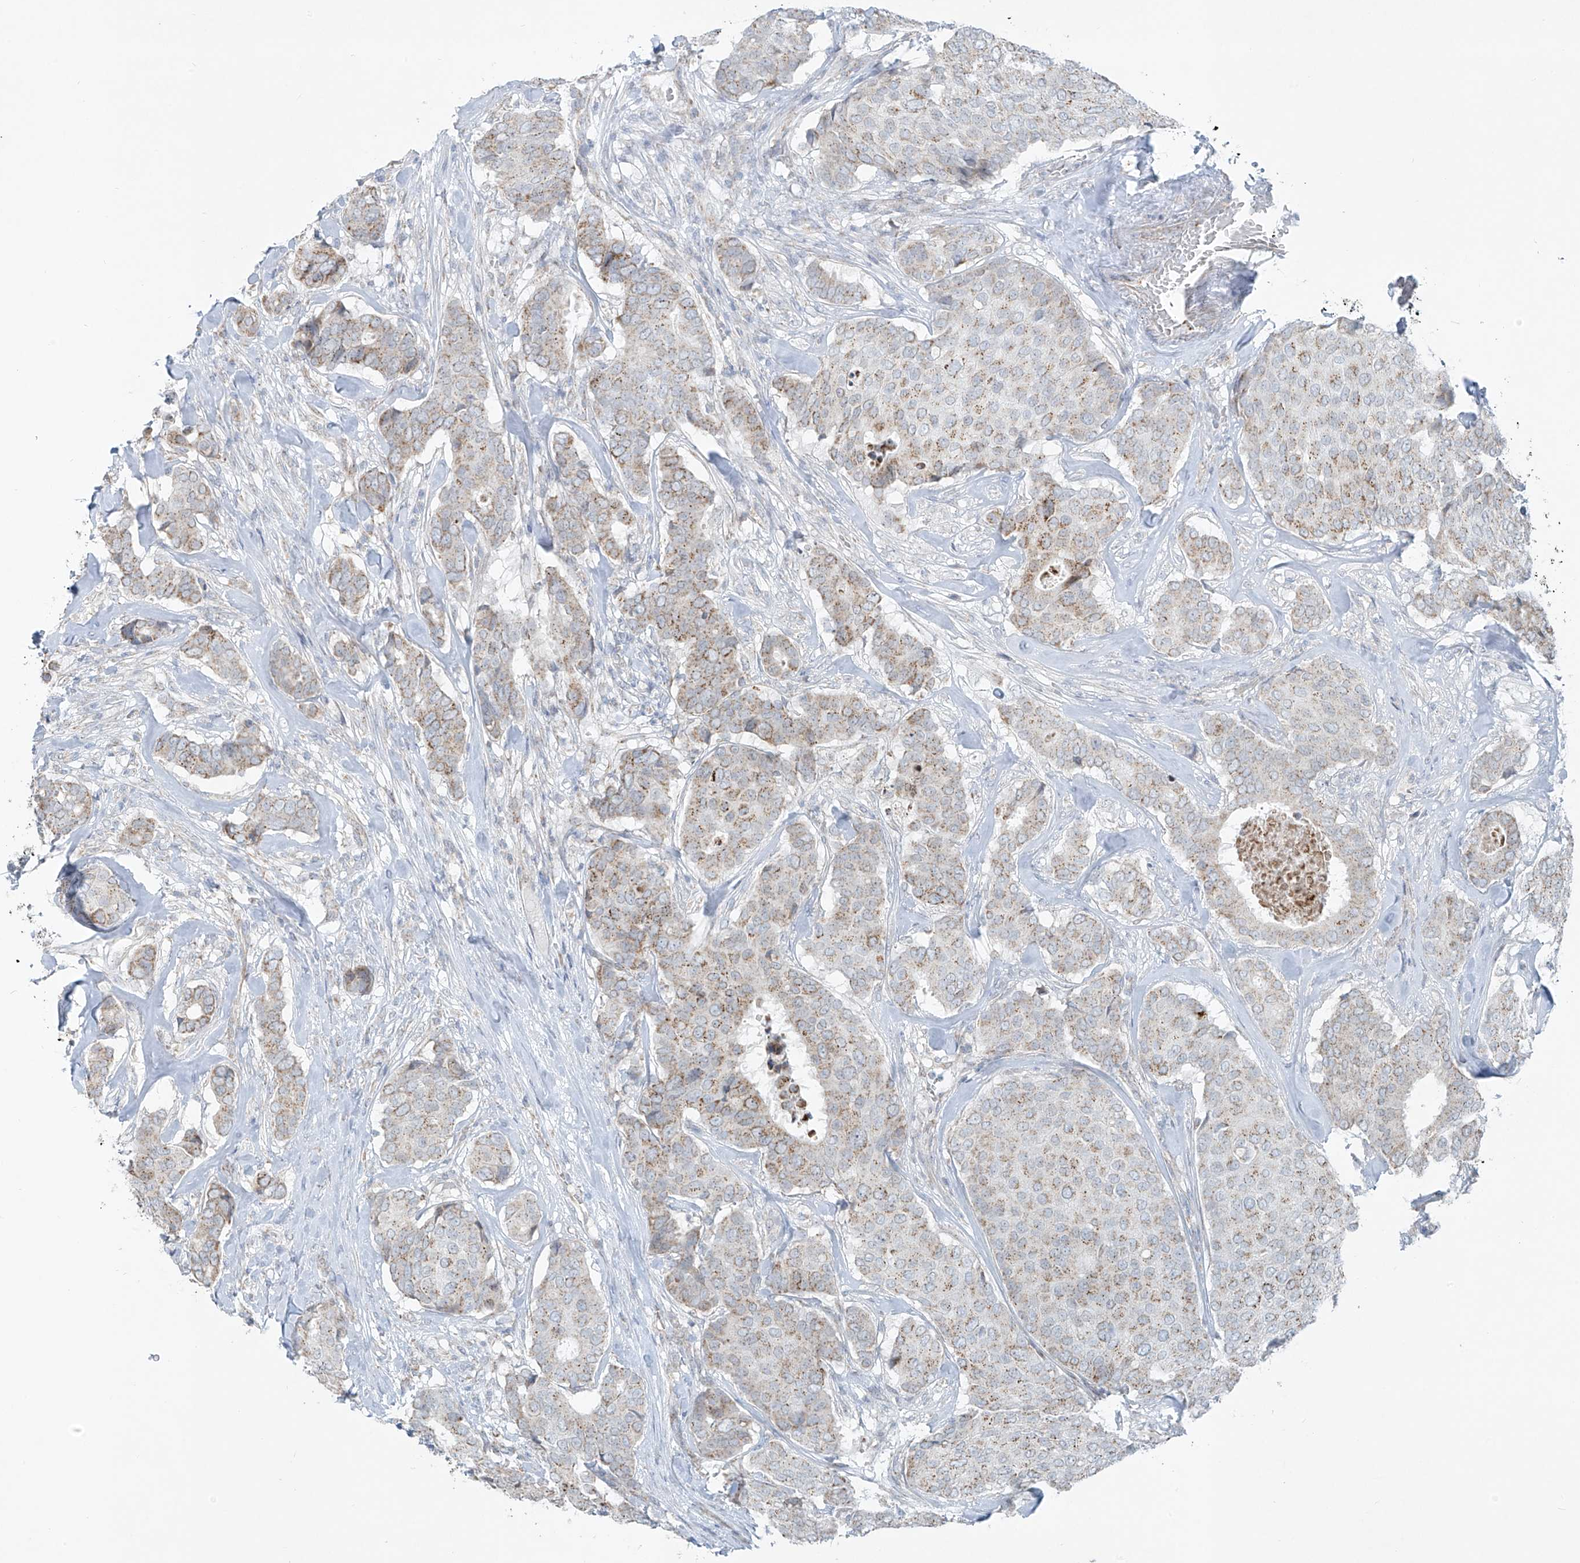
{"staining": {"intensity": "weak", "quantity": ">75%", "location": "cytoplasmic/membranous"}, "tissue": "breast cancer", "cell_type": "Tumor cells", "image_type": "cancer", "snomed": [{"axis": "morphology", "description": "Duct carcinoma"}, {"axis": "topography", "description": "Breast"}], "caption": "The micrograph shows immunohistochemical staining of breast cancer (invasive ductal carcinoma). There is weak cytoplasmic/membranous positivity is present in approximately >75% of tumor cells. (IHC, brightfield microscopy, high magnification).", "gene": "SMDT1", "patient": {"sex": "female", "age": 75}}